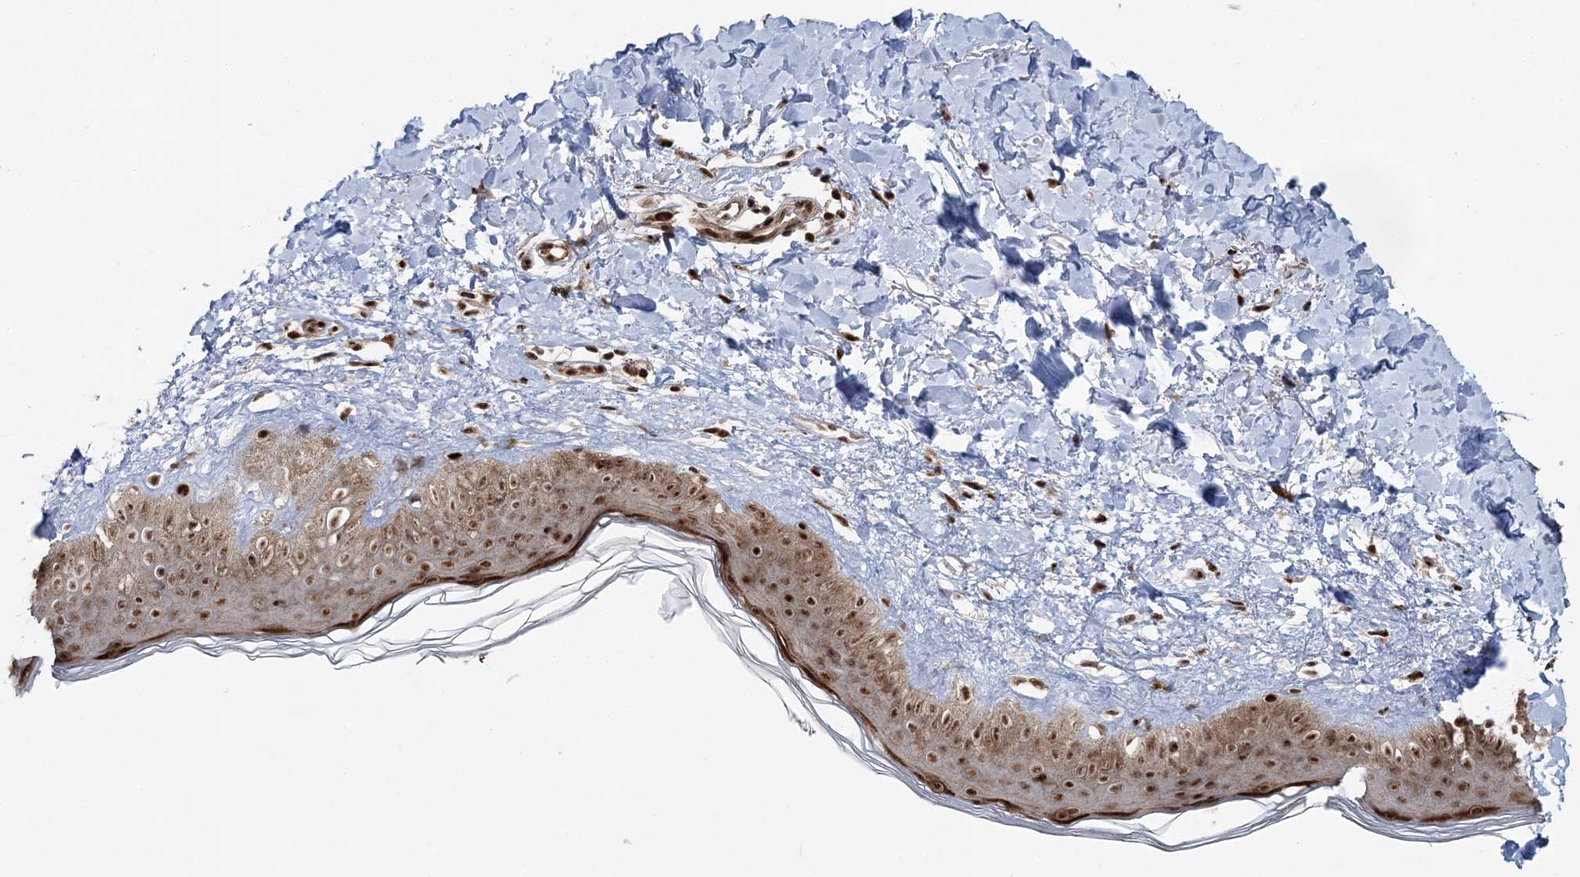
{"staining": {"intensity": "moderate", "quantity": ">75%", "location": "nuclear"}, "tissue": "skin", "cell_type": "Fibroblasts", "image_type": "normal", "snomed": [{"axis": "morphology", "description": "Normal tissue, NOS"}, {"axis": "topography", "description": "Skin"}], "caption": "Immunohistochemical staining of unremarkable skin shows >75% levels of moderate nuclear protein positivity in approximately >75% of fibroblasts.", "gene": "EXOSC8", "patient": {"sex": "female", "age": 58}}